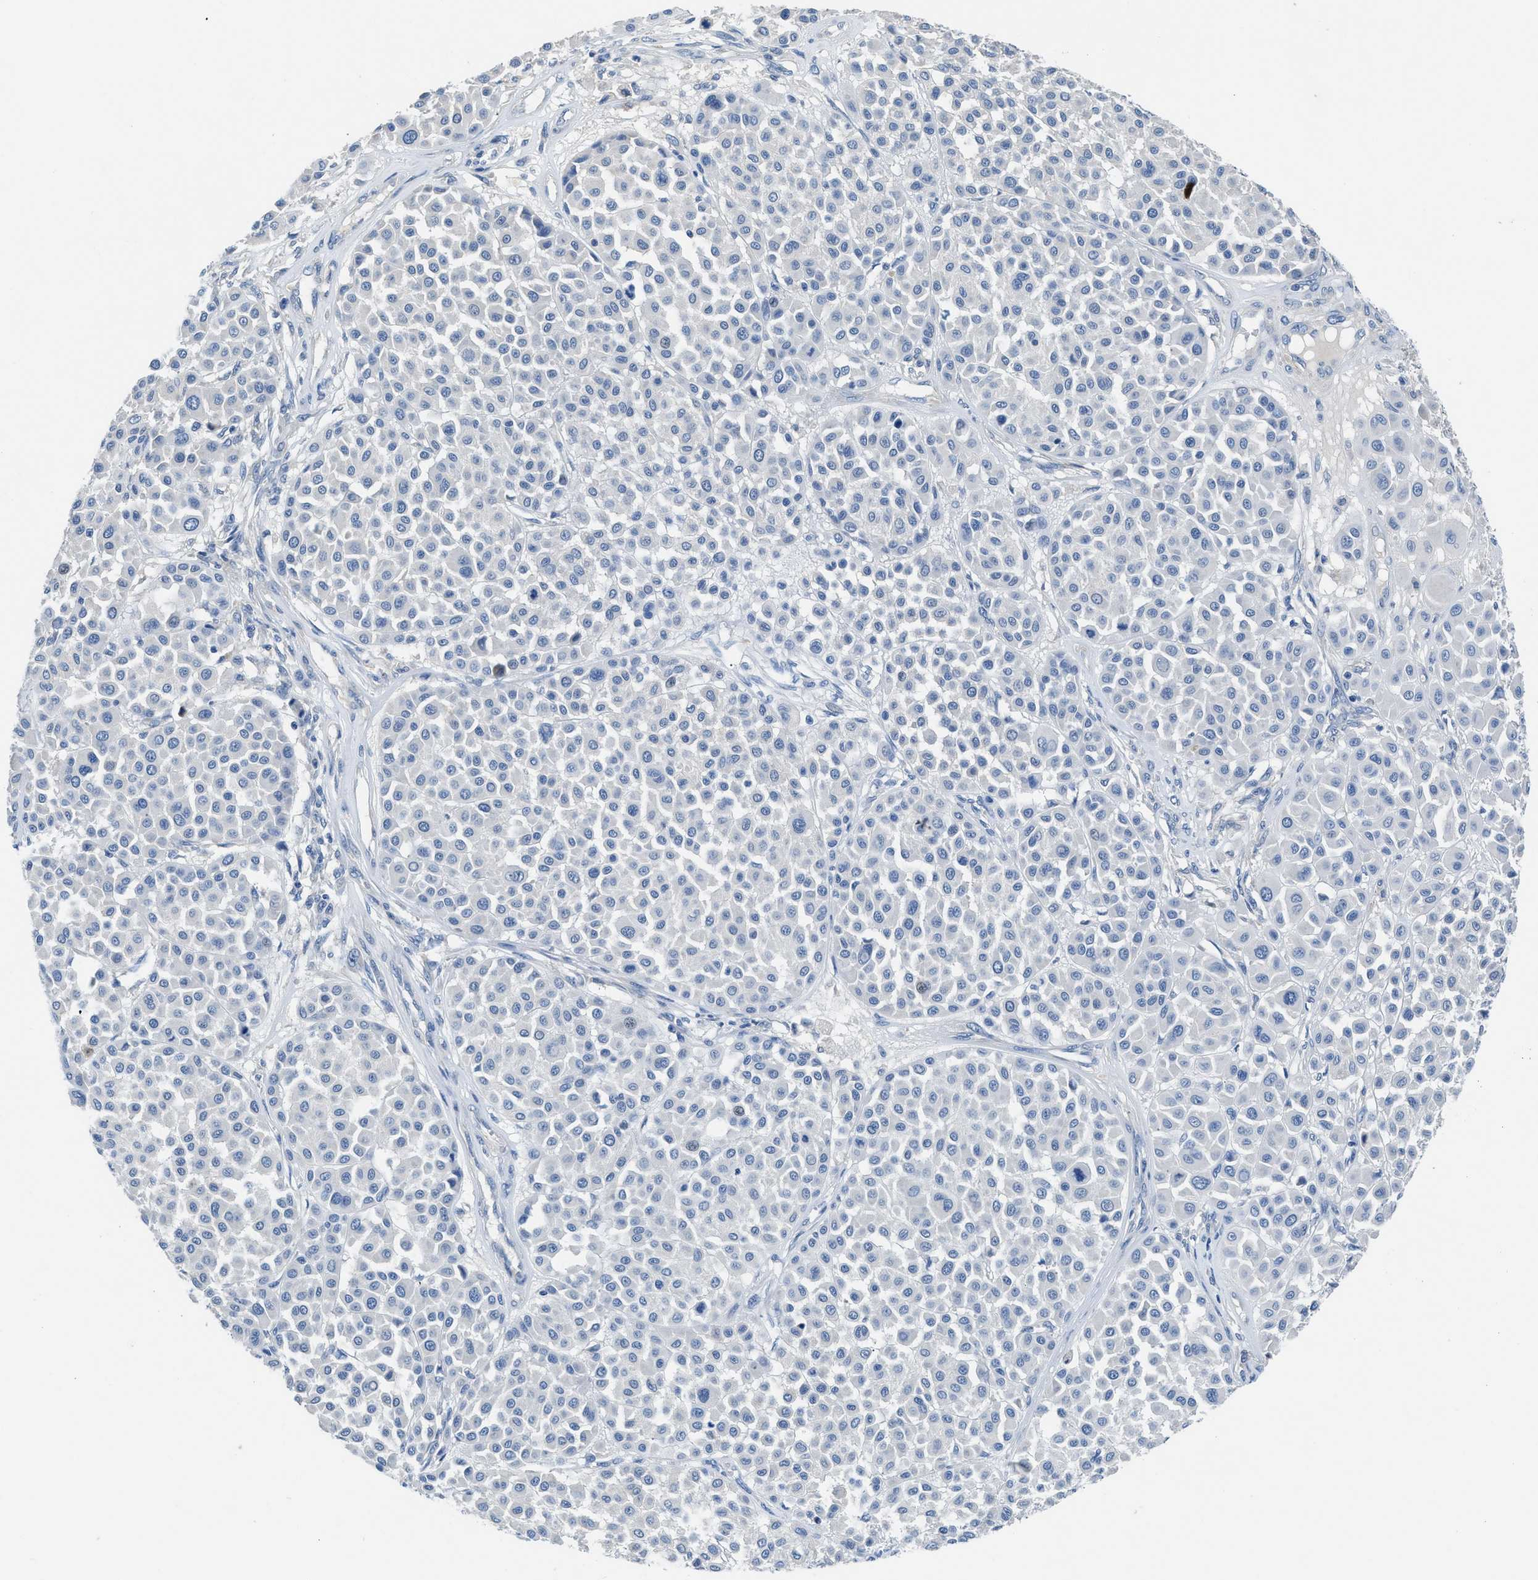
{"staining": {"intensity": "negative", "quantity": "none", "location": "none"}, "tissue": "melanoma", "cell_type": "Tumor cells", "image_type": "cancer", "snomed": [{"axis": "morphology", "description": "Malignant melanoma, Metastatic site"}, {"axis": "topography", "description": "Soft tissue"}], "caption": "IHC histopathology image of neoplastic tissue: human malignant melanoma (metastatic site) stained with DAB (3,3'-diaminobenzidine) shows no significant protein expression in tumor cells. Brightfield microscopy of IHC stained with DAB (brown) and hematoxylin (blue), captured at high magnification.", "gene": "SLC10A6", "patient": {"sex": "male", "age": 41}}